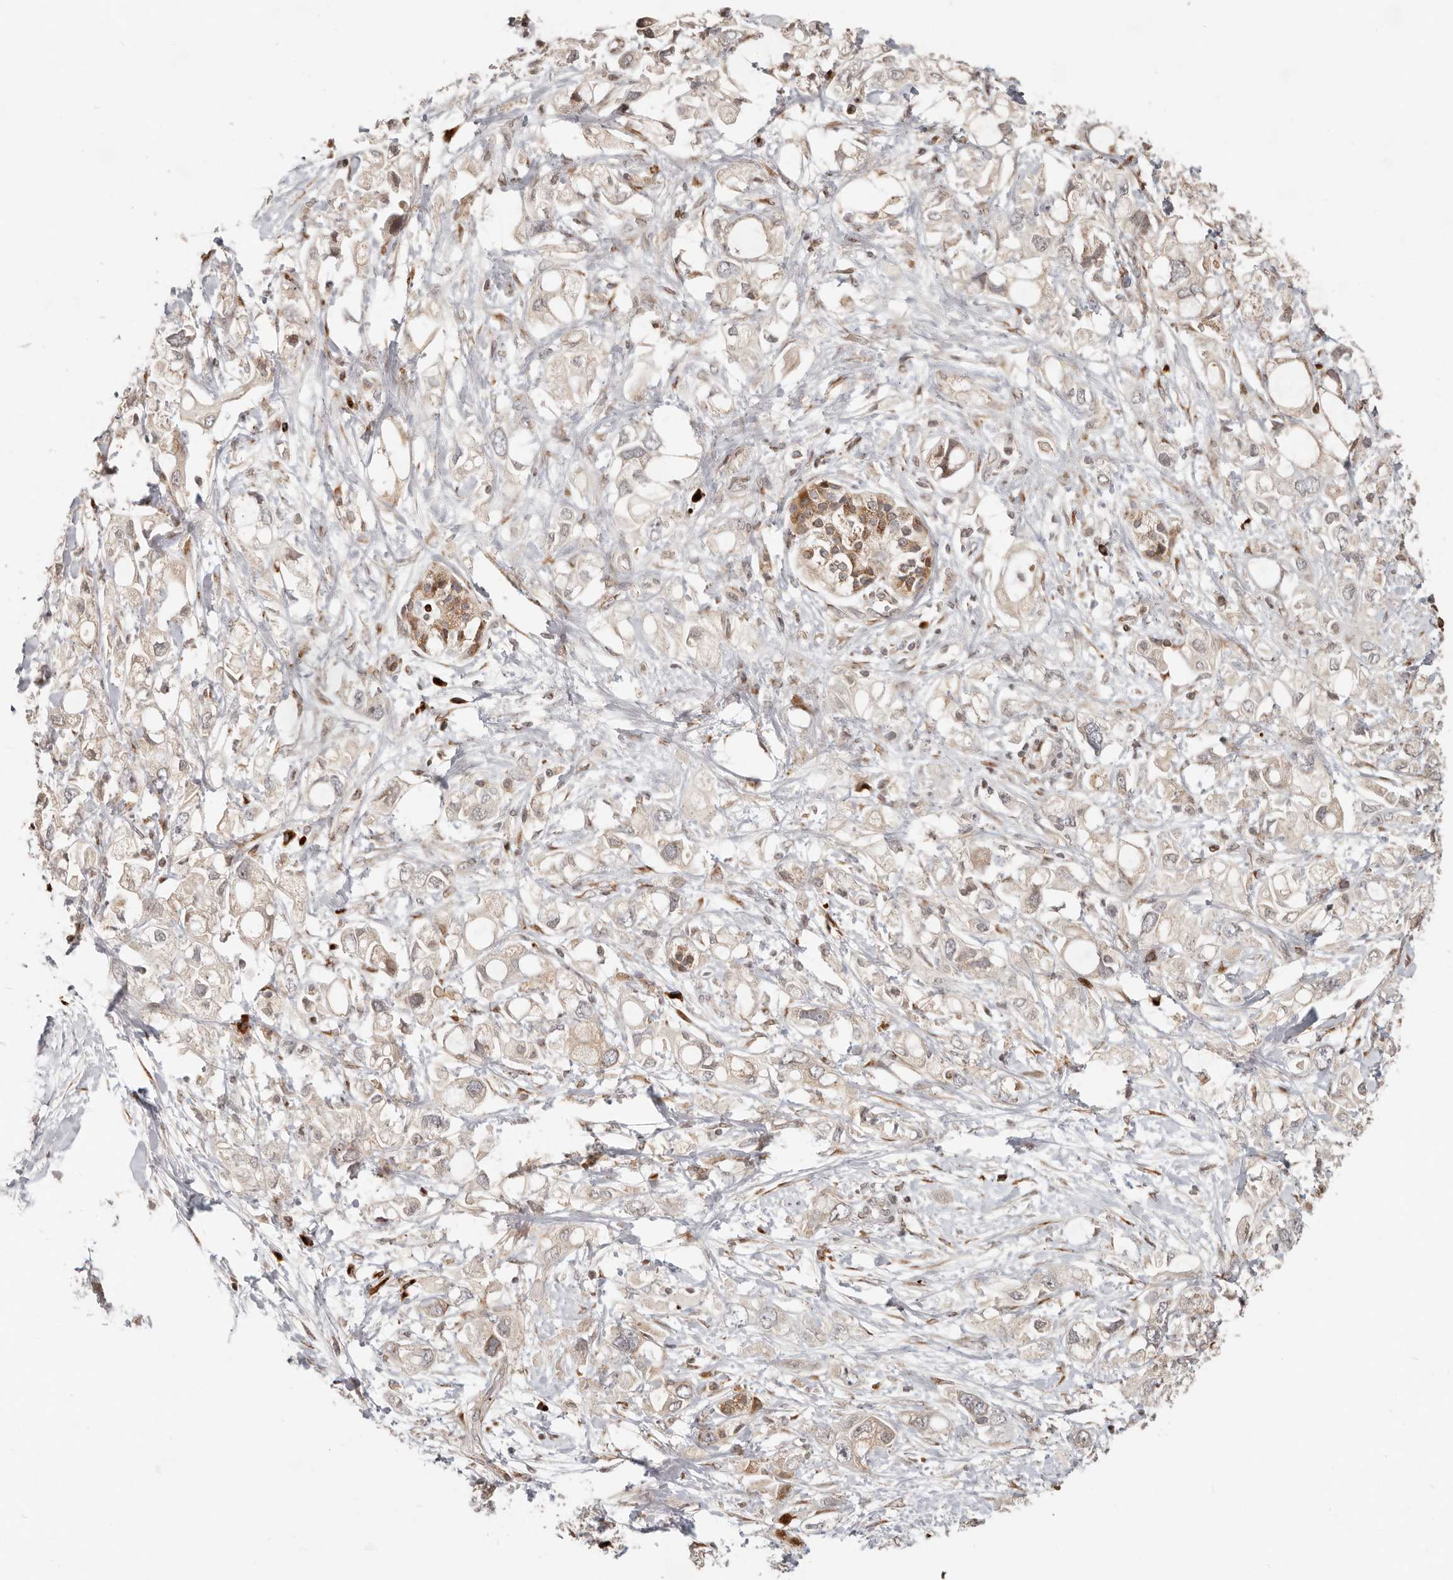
{"staining": {"intensity": "negative", "quantity": "none", "location": "none"}, "tissue": "pancreatic cancer", "cell_type": "Tumor cells", "image_type": "cancer", "snomed": [{"axis": "morphology", "description": "Adenocarcinoma, NOS"}, {"axis": "topography", "description": "Pancreas"}], "caption": "Immunohistochemistry histopathology image of human pancreatic adenocarcinoma stained for a protein (brown), which displays no staining in tumor cells.", "gene": "TRIM4", "patient": {"sex": "female", "age": 56}}